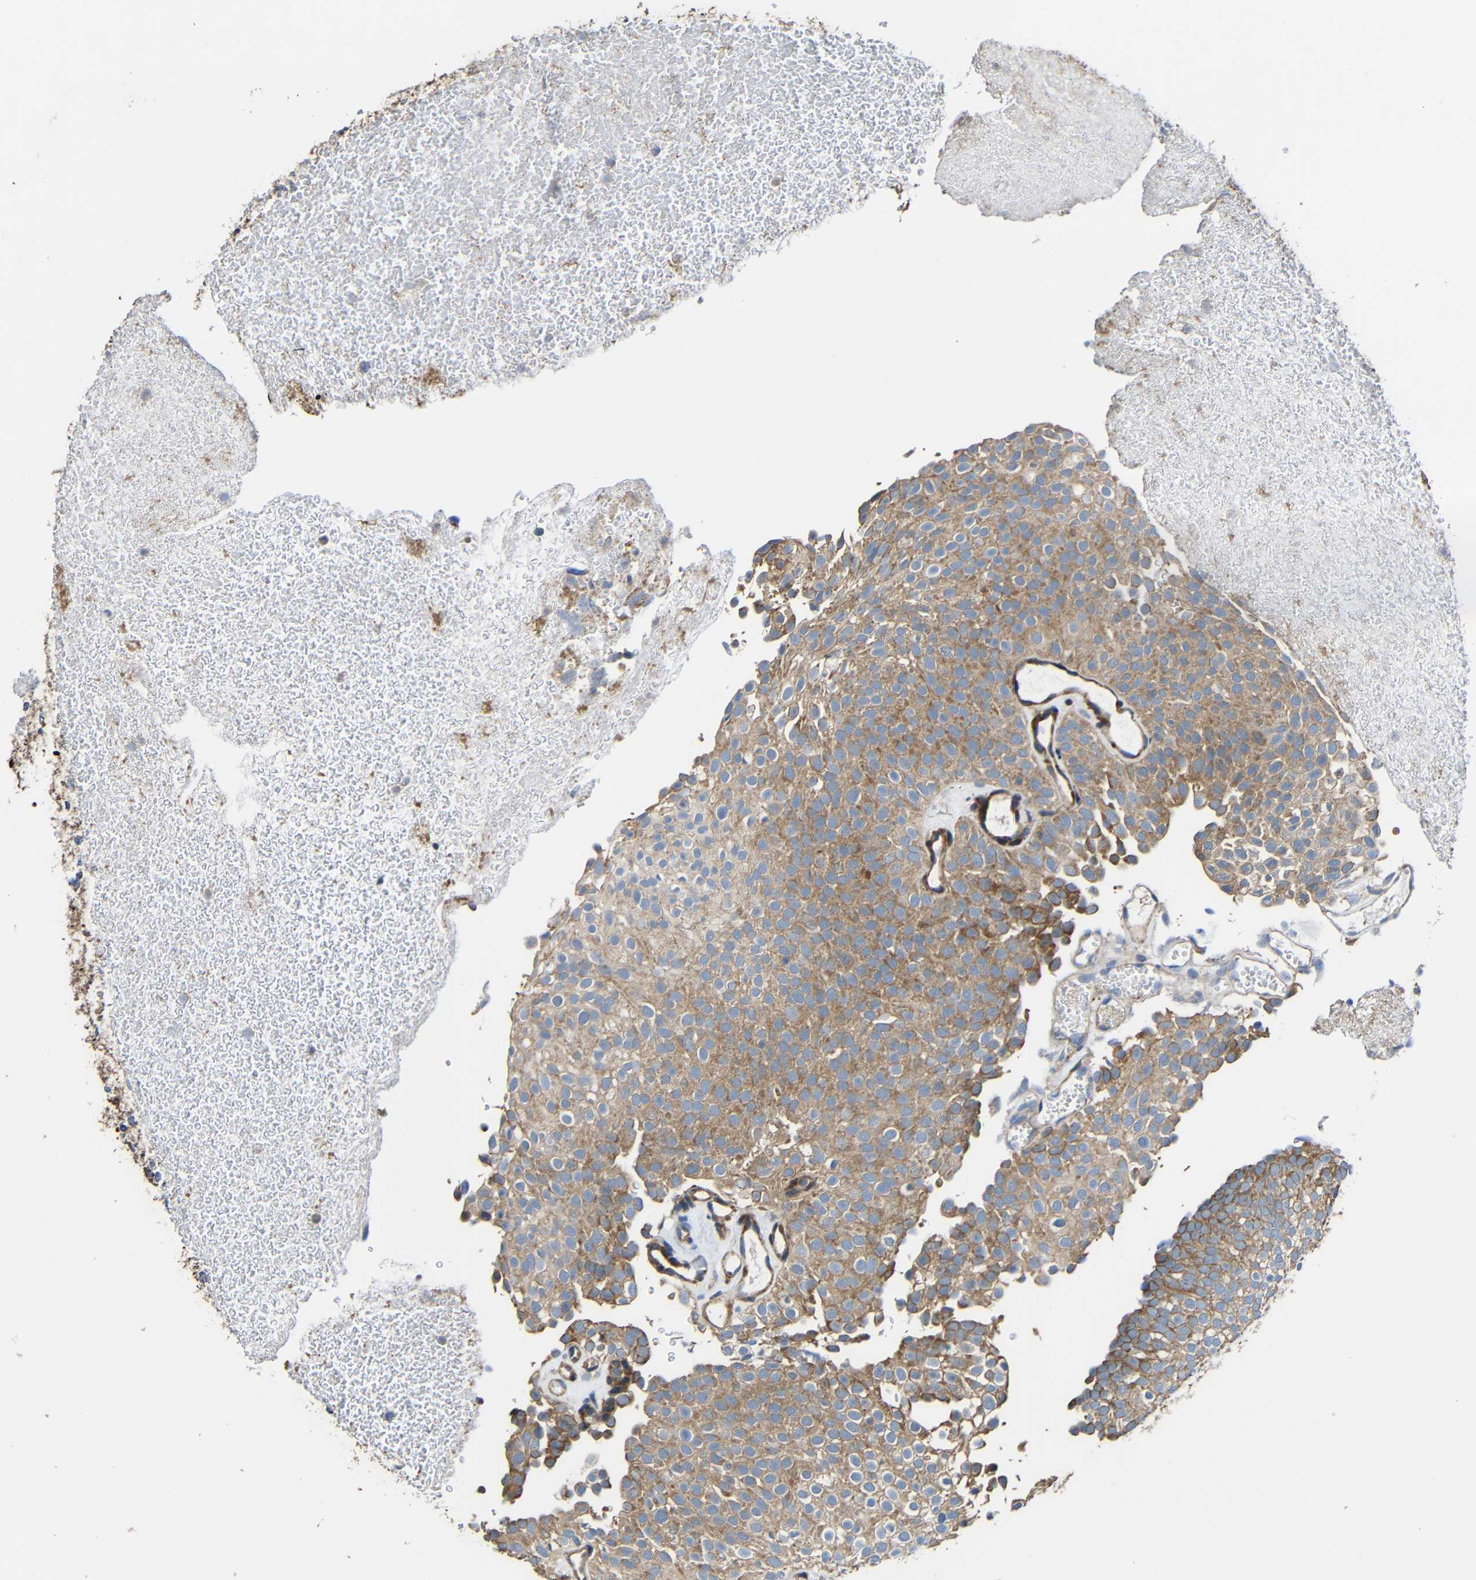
{"staining": {"intensity": "moderate", "quantity": ">75%", "location": "cytoplasmic/membranous"}, "tissue": "urothelial cancer", "cell_type": "Tumor cells", "image_type": "cancer", "snomed": [{"axis": "morphology", "description": "Urothelial carcinoma, Low grade"}, {"axis": "topography", "description": "Urinary bladder"}], "caption": "Immunohistochemistry (IHC) histopathology image of low-grade urothelial carcinoma stained for a protein (brown), which demonstrates medium levels of moderate cytoplasmic/membranous expression in approximately >75% of tumor cells.", "gene": "RHOT2", "patient": {"sex": "male", "age": 78}}